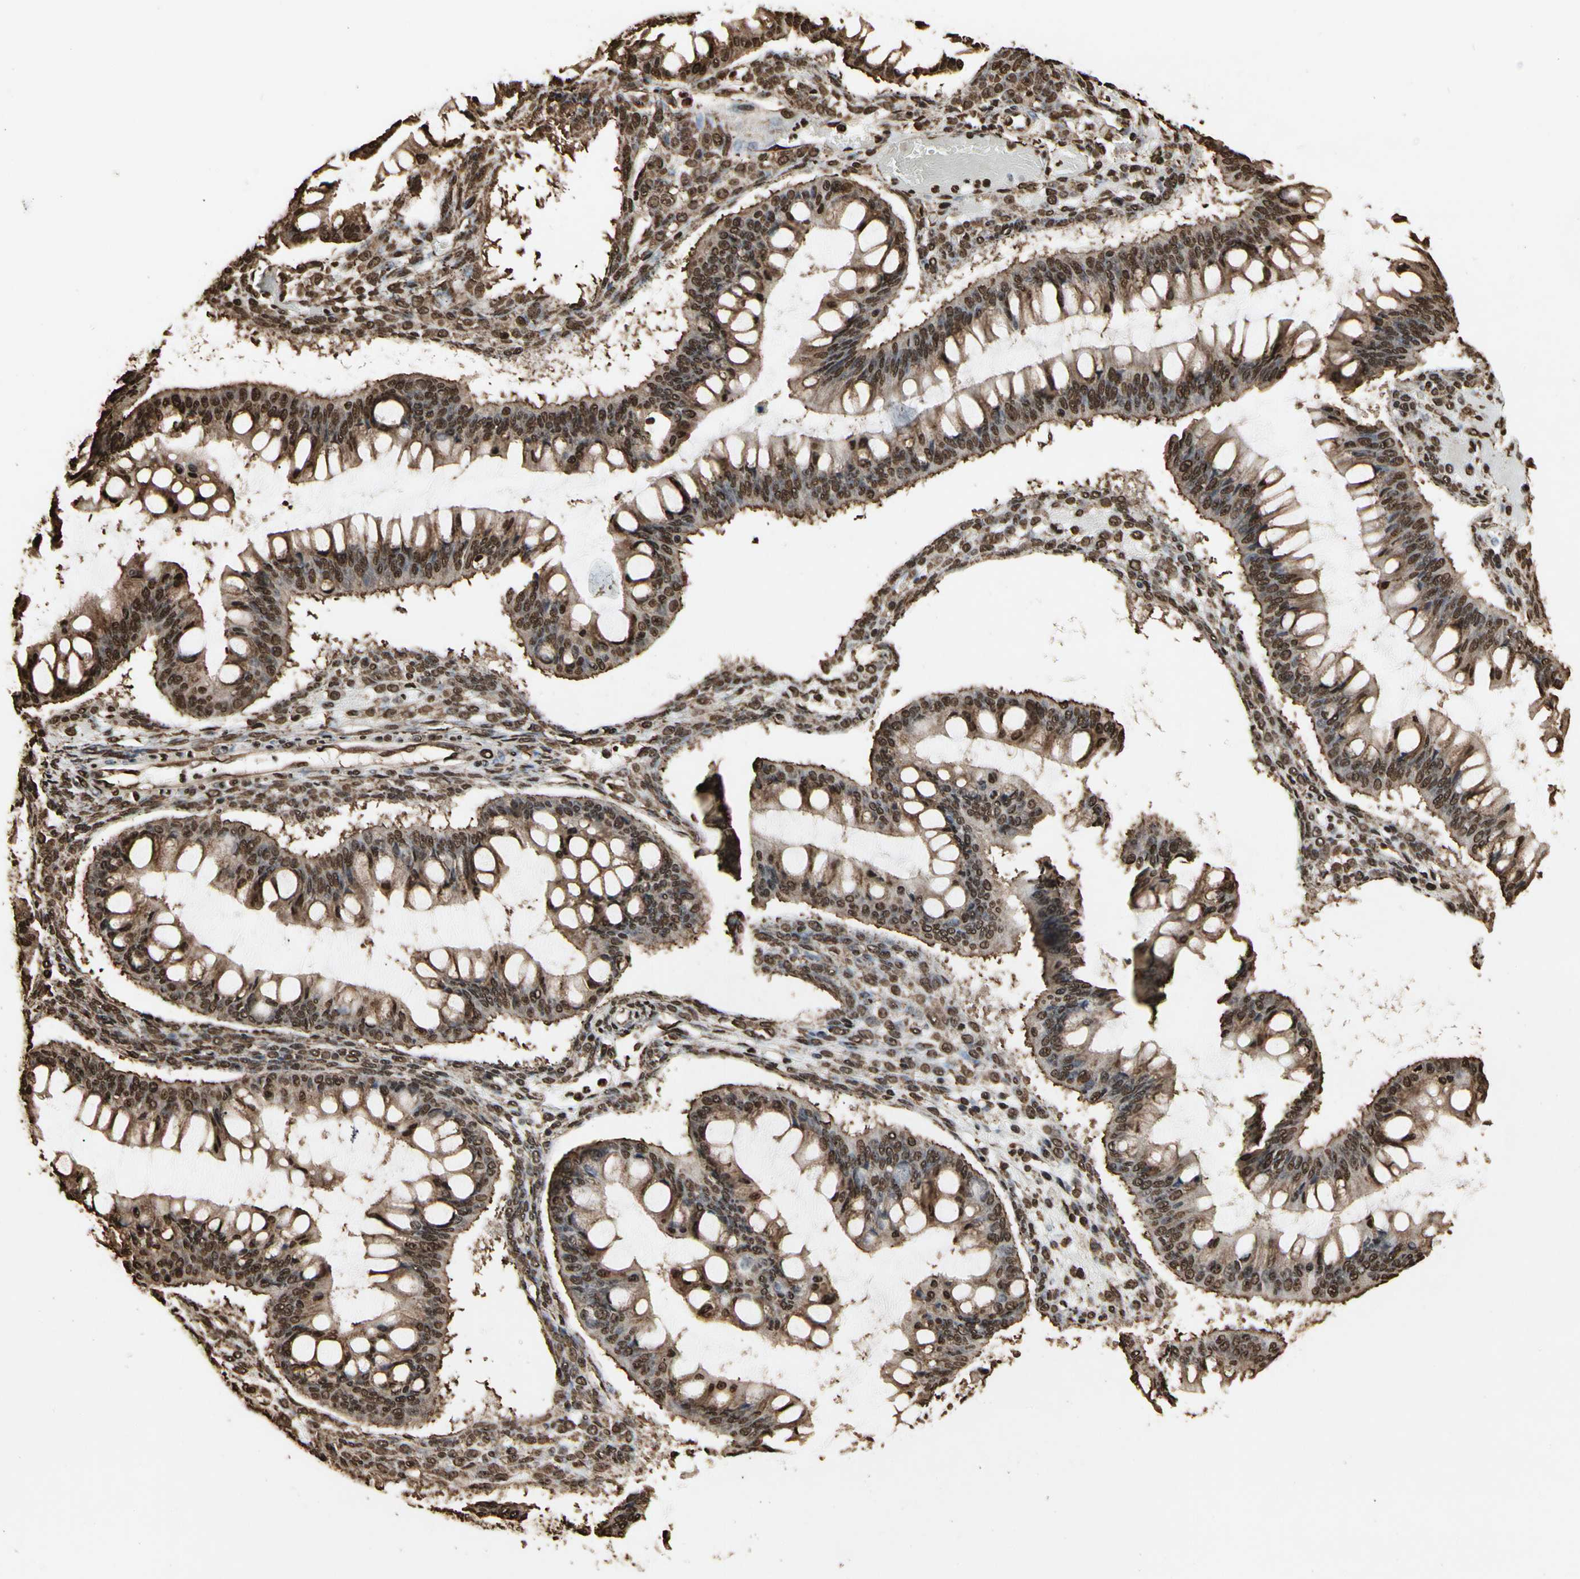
{"staining": {"intensity": "strong", "quantity": ">75%", "location": "cytoplasmic/membranous,nuclear"}, "tissue": "ovarian cancer", "cell_type": "Tumor cells", "image_type": "cancer", "snomed": [{"axis": "morphology", "description": "Cystadenocarcinoma, mucinous, NOS"}, {"axis": "topography", "description": "Ovary"}], "caption": "Immunohistochemical staining of human ovarian mucinous cystadenocarcinoma exhibits high levels of strong cytoplasmic/membranous and nuclear protein expression in approximately >75% of tumor cells. (DAB IHC with brightfield microscopy, high magnification).", "gene": "HNRNPK", "patient": {"sex": "female", "age": 73}}